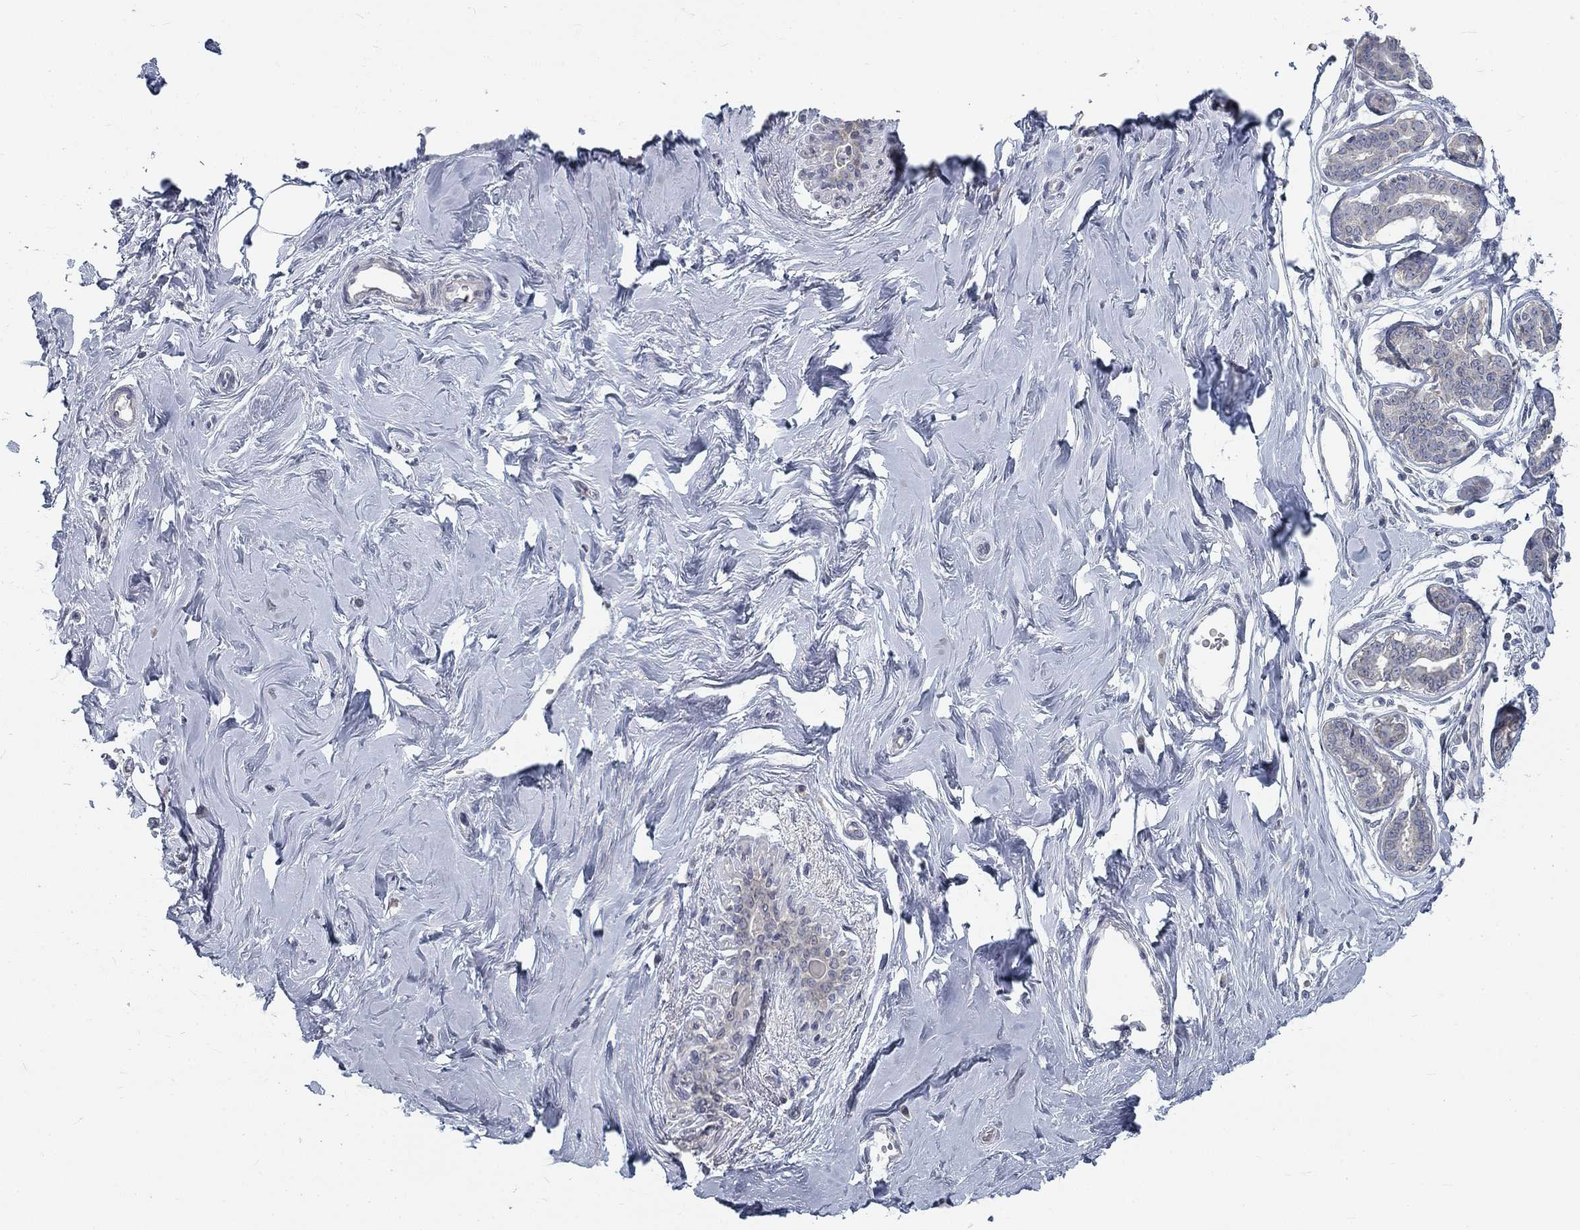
{"staining": {"intensity": "negative", "quantity": "none", "location": "none"}, "tissue": "breast", "cell_type": "Adipocytes", "image_type": "normal", "snomed": [{"axis": "morphology", "description": "Normal tissue, NOS"}, {"axis": "topography", "description": "Skin"}, {"axis": "topography", "description": "Breast"}], "caption": "Adipocytes show no significant protein expression in benign breast. (Stains: DAB (3,3'-diaminobenzidine) immunohistochemistry (IHC) with hematoxylin counter stain, Microscopy: brightfield microscopy at high magnification).", "gene": "ATP1A3", "patient": {"sex": "female", "age": 43}}